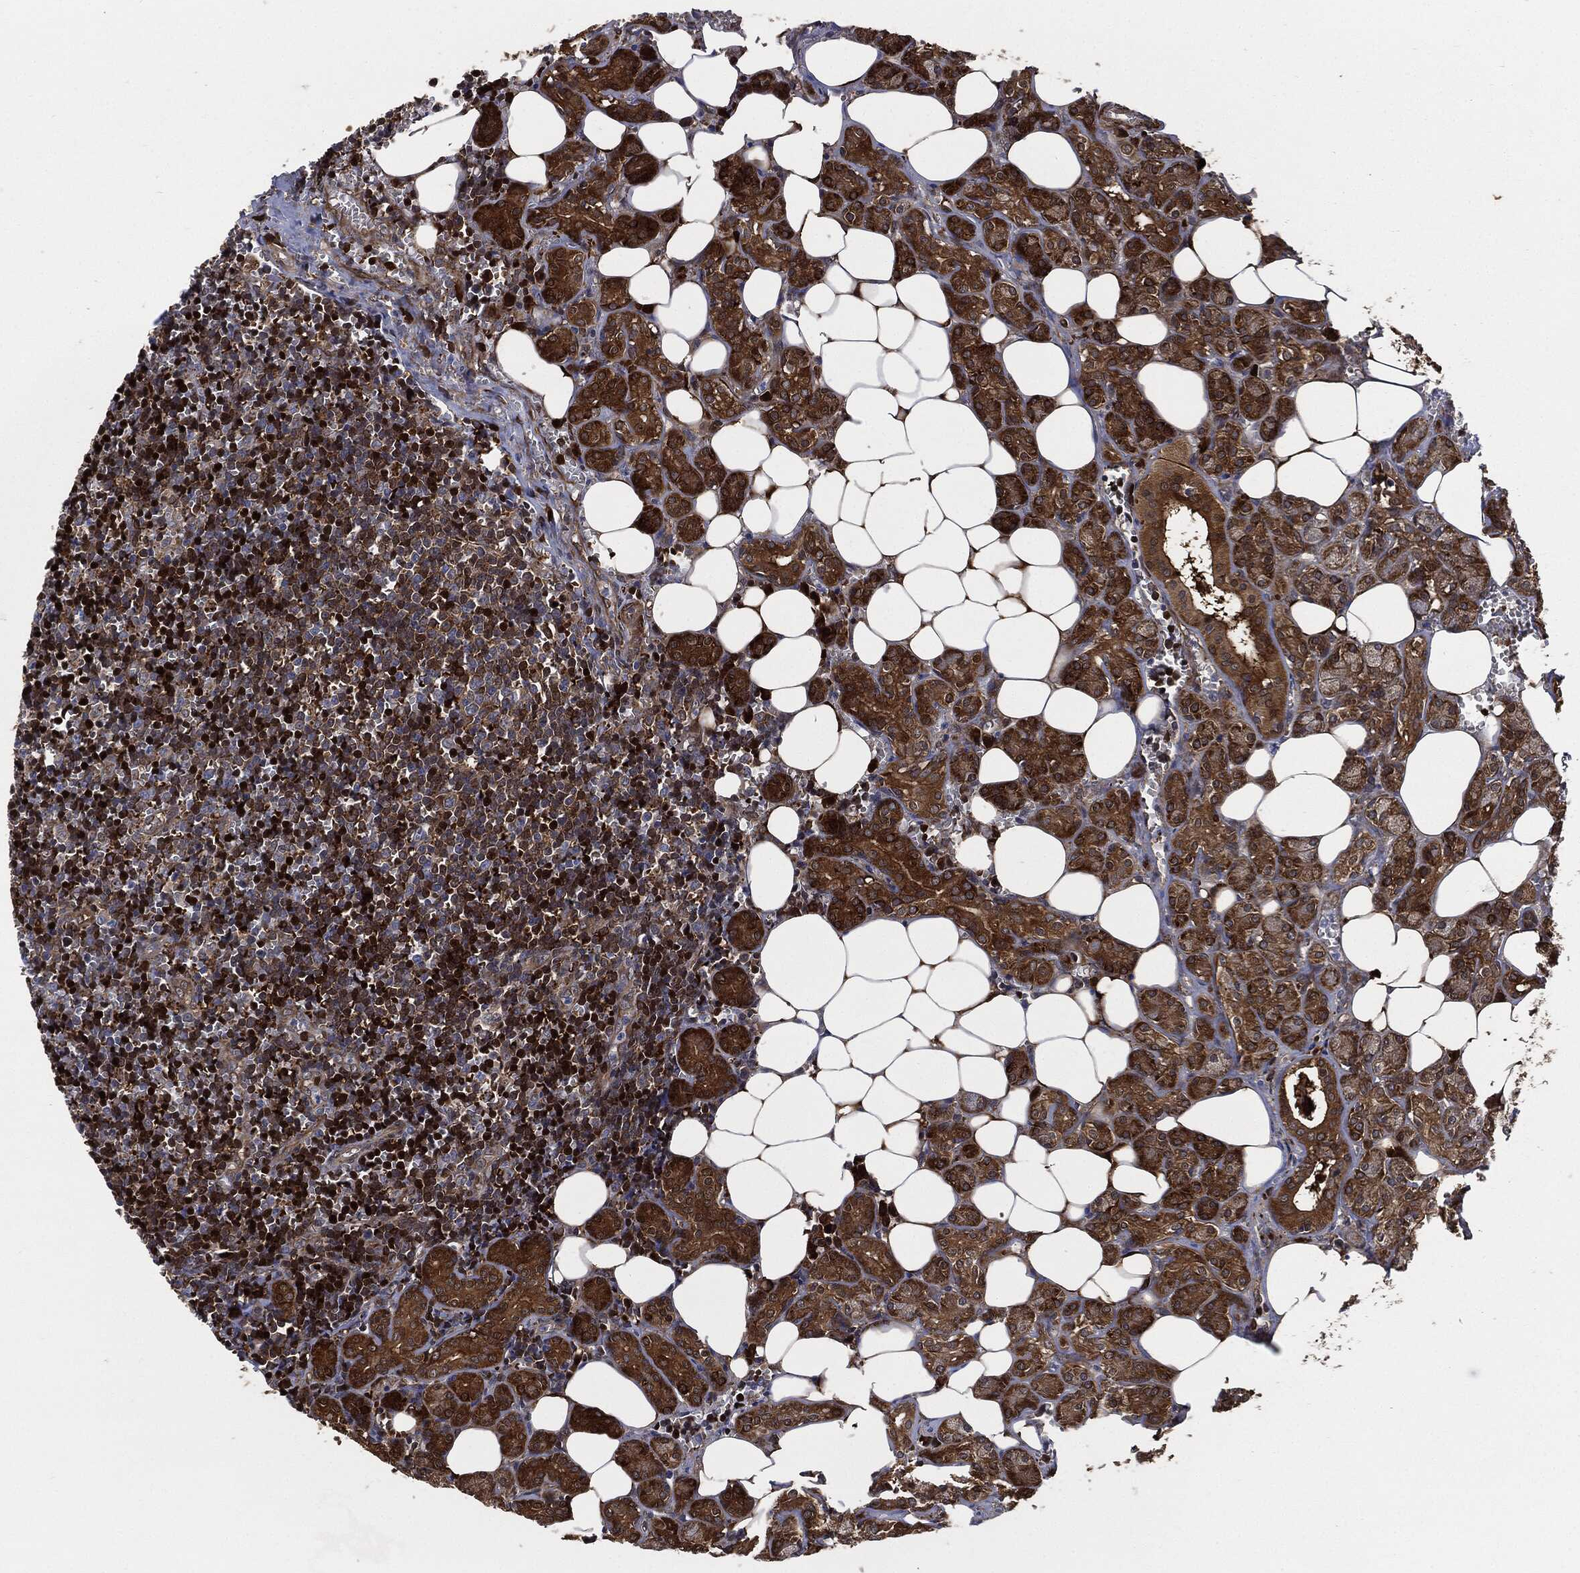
{"staining": {"intensity": "strong", "quantity": "<25%", "location": "cytoplasmic/membranous,nuclear"}, "tissue": "lymph node", "cell_type": "Germinal center cells", "image_type": "normal", "snomed": [{"axis": "morphology", "description": "Normal tissue, NOS"}, {"axis": "topography", "description": "Lymph node"}, {"axis": "topography", "description": "Salivary gland"}], "caption": "Immunohistochemistry micrograph of unremarkable lymph node stained for a protein (brown), which demonstrates medium levels of strong cytoplasmic/membranous,nuclear staining in about <25% of germinal center cells.", "gene": "PRDX2", "patient": {"sex": "male", "age": 78}}